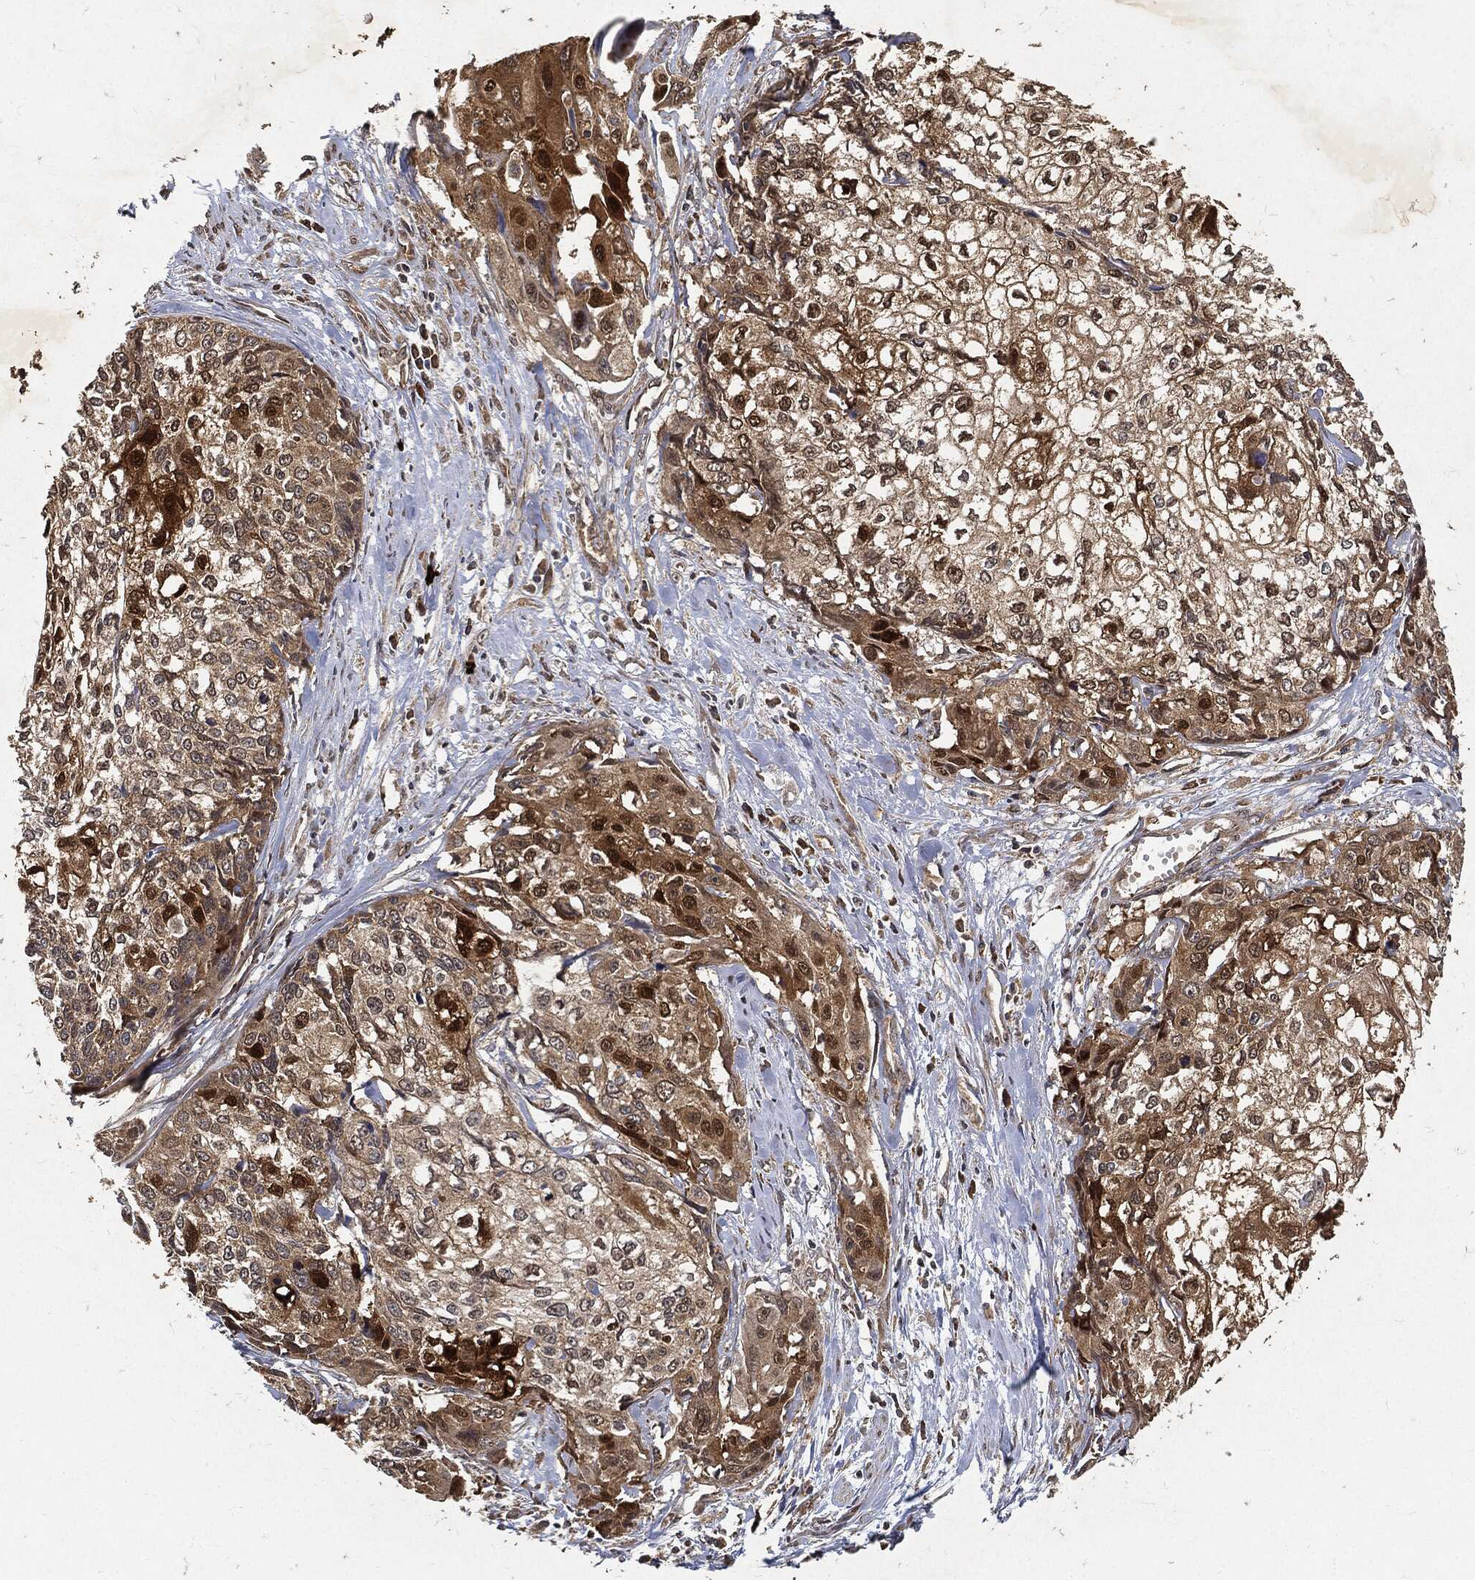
{"staining": {"intensity": "moderate", "quantity": ">75%", "location": "cytoplasmic/membranous"}, "tissue": "cervical cancer", "cell_type": "Tumor cells", "image_type": "cancer", "snomed": [{"axis": "morphology", "description": "Squamous cell carcinoma, NOS"}, {"axis": "topography", "description": "Cervix"}], "caption": "Cervical cancer (squamous cell carcinoma) tissue reveals moderate cytoplasmic/membranous positivity in about >75% of tumor cells", "gene": "ZNF226", "patient": {"sex": "female", "age": 58}}